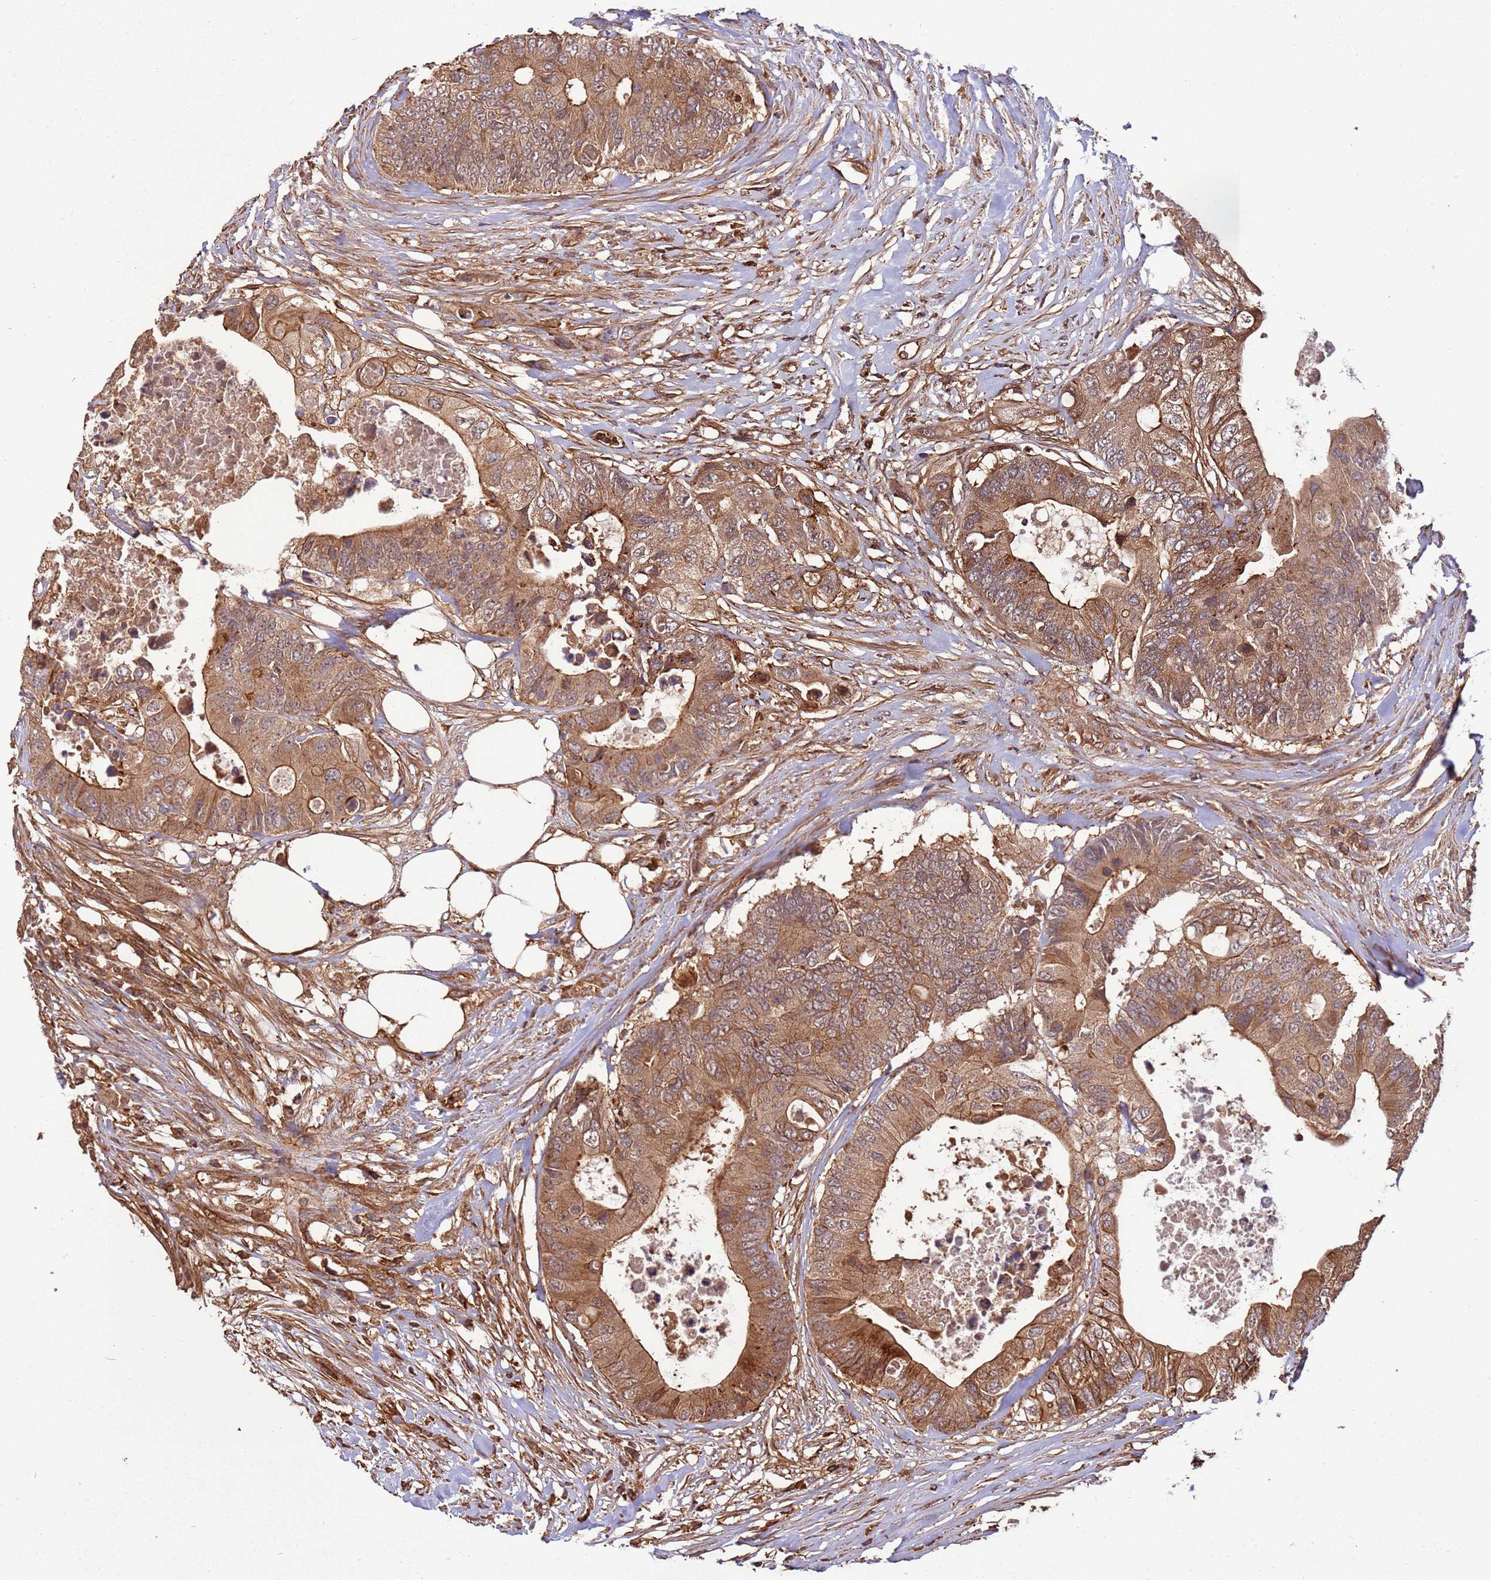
{"staining": {"intensity": "moderate", "quantity": ">75%", "location": "cytoplasmic/membranous"}, "tissue": "colorectal cancer", "cell_type": "Tumor cells", "image_type": "cancer", "snomed": [{"axis": "morphology", "description": "Adenocarcinoma, NOS"}, {"axis": "topography", "description": "Colon"}], "caption": "This histopathology image displays immunohistochemistry (IHC) staining of colorectal cancer, with medium moderate cytoplasmic/membranous positivity in approximately >75% of tumor cells.", "gene": "ACVR2A", "patient": {"sex": "male", "age": 71}}